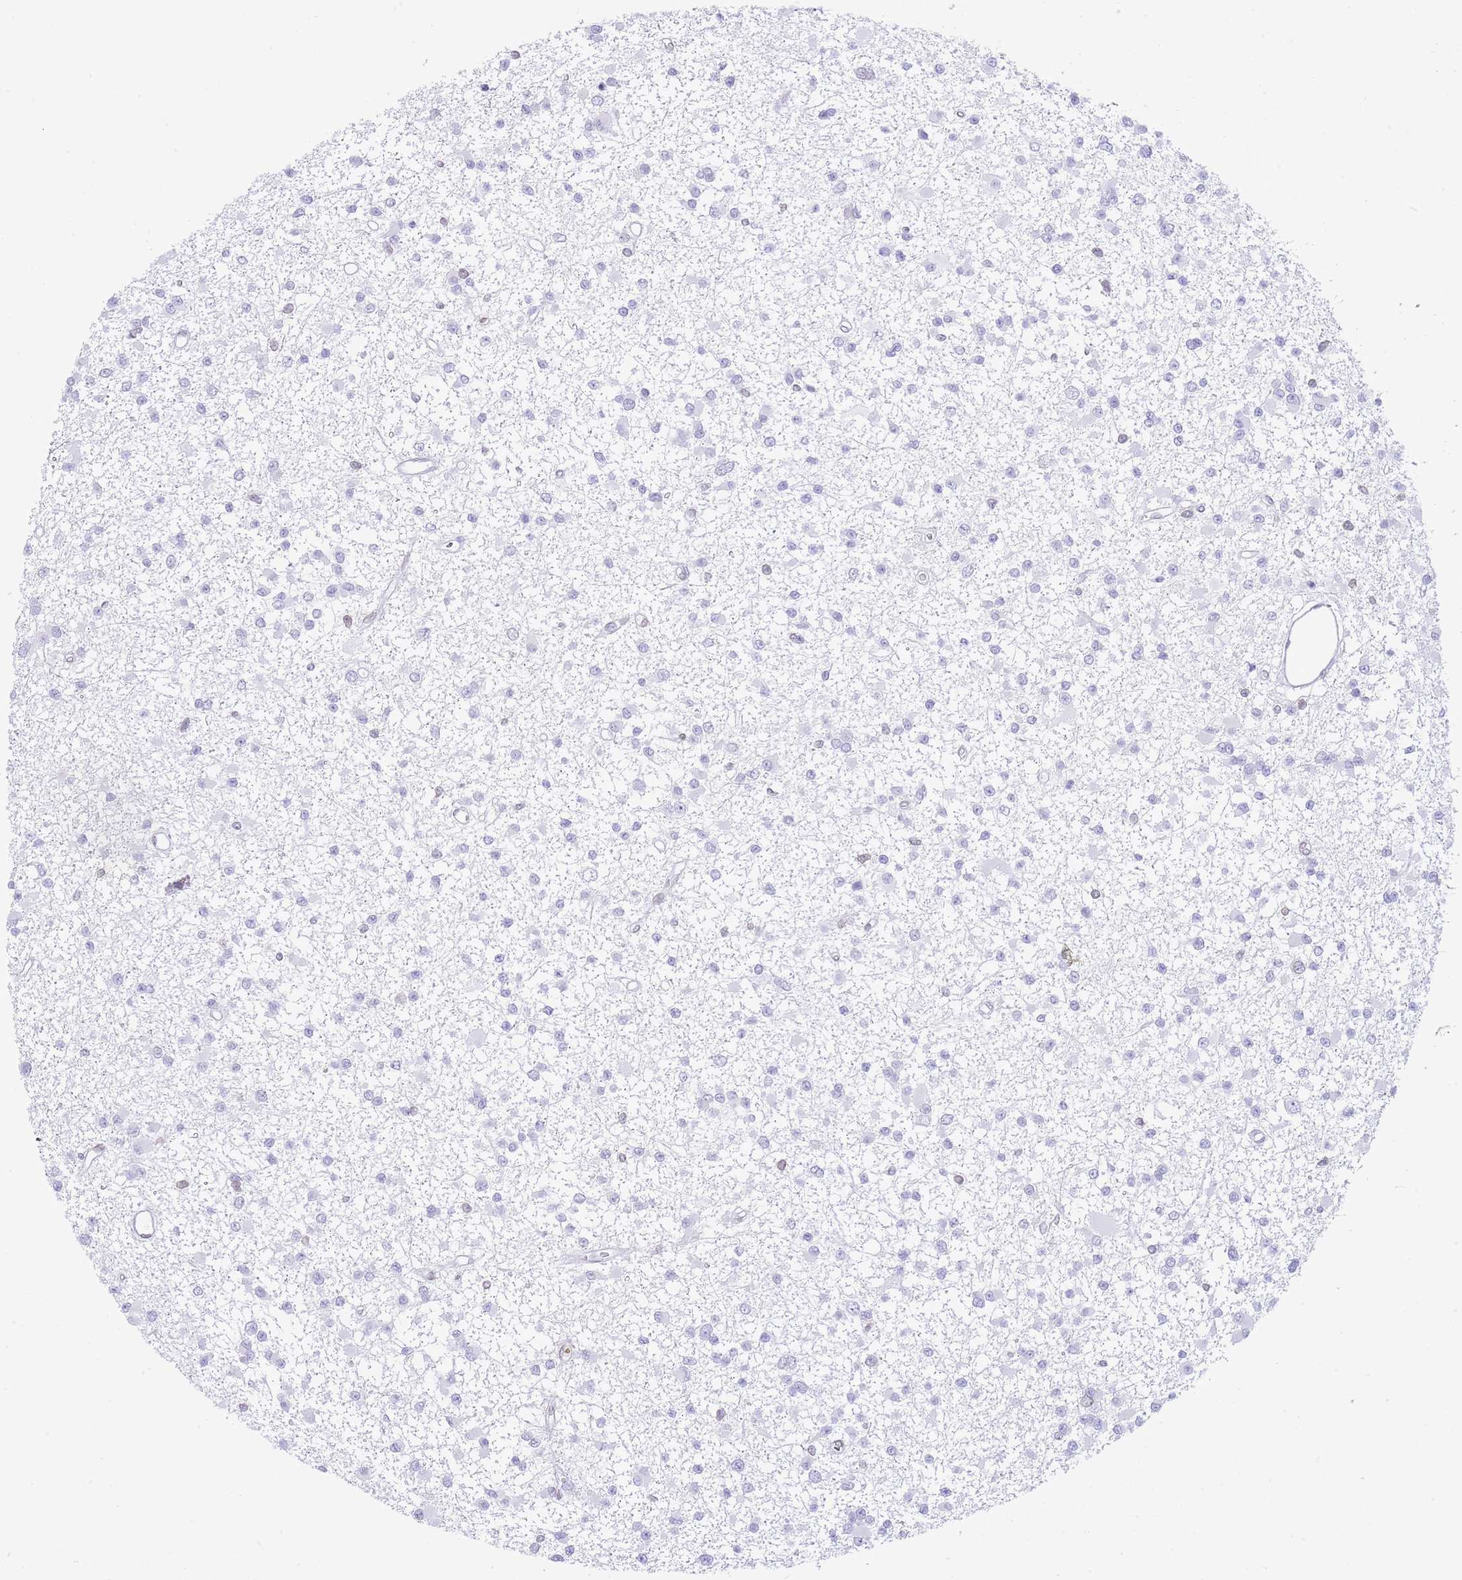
{"staining": {"intensity": "negative", "quantity": "none", "location": "none"}, "tissue": "glioma", "cell_type": "Tumor cells", "image_type": "cancer", "snomed": [{"axis": "morphology", "description": "Glioma, malignant, Low grade"}, {"axis": "topography", "description": "Brain"}], "caption": "Image shows no significant protein staining in tumor cells of malignant glioma (low-grade). (DAB (3,3'-diaminobenzidine) IHC, high magnification).", "gene": "LBR", "patient": {"sex": "female", "age": 22}}